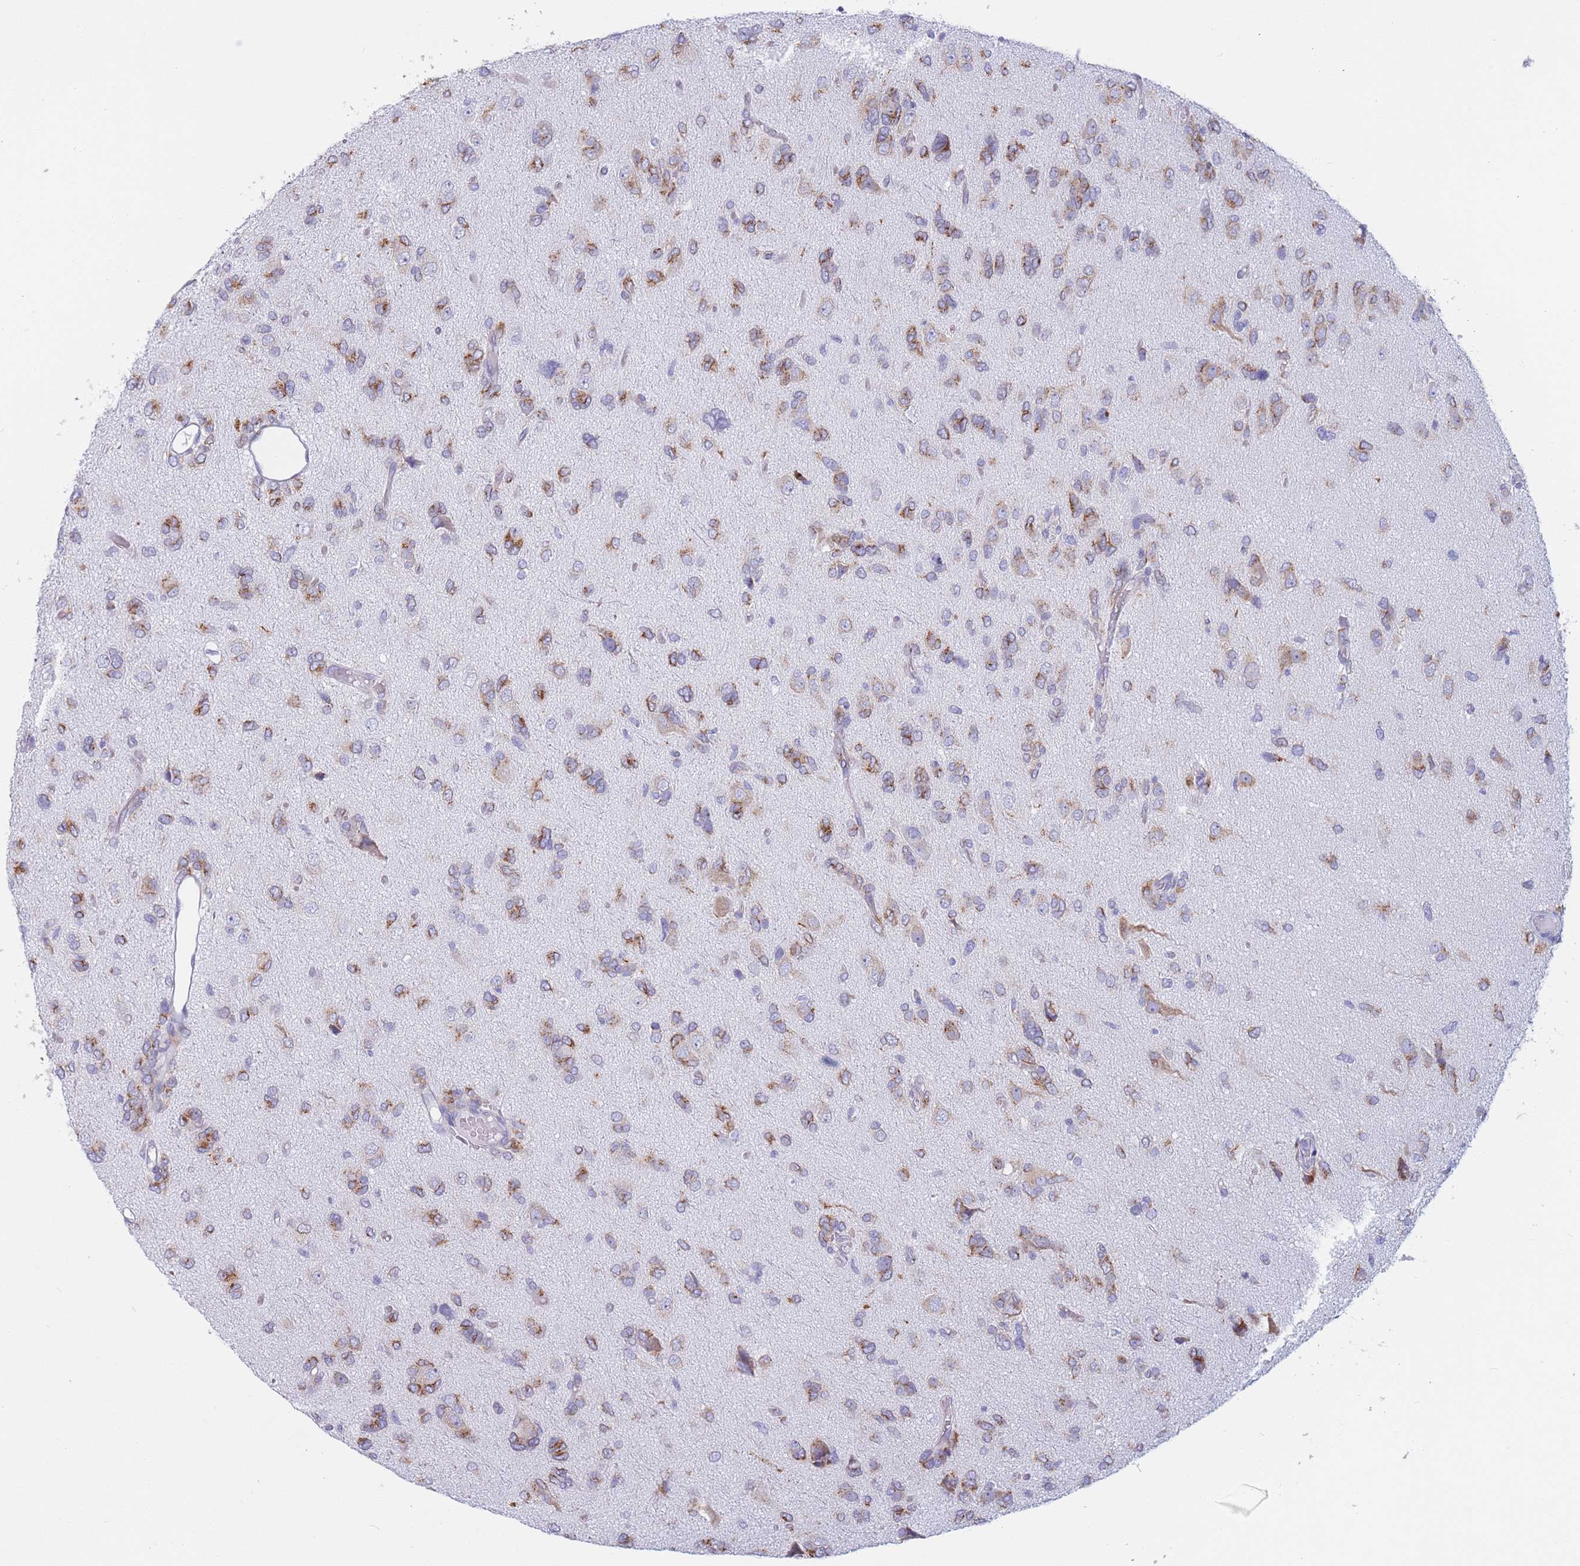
{"staining": {"intensity": "moderate", "quantity": ">75%", "location": "cytoplasmic/membranous"}, "tissue": "glioma", "cell_type": "Tumor cells", "image_type": "cancer", "snomed": [{"axis": "morphology", "description": "Glioma, malignant, High grade"}, {"axis": "topography", "description": "Brain"}], "caption": "Immunohistochemical staining of human glioma demonstrates moderate cytoplasmic/membranous protein positivity in about >75% of tumor cells.", "gene": "MRPL30", "patient": {"sex": "female", "age": 59}}